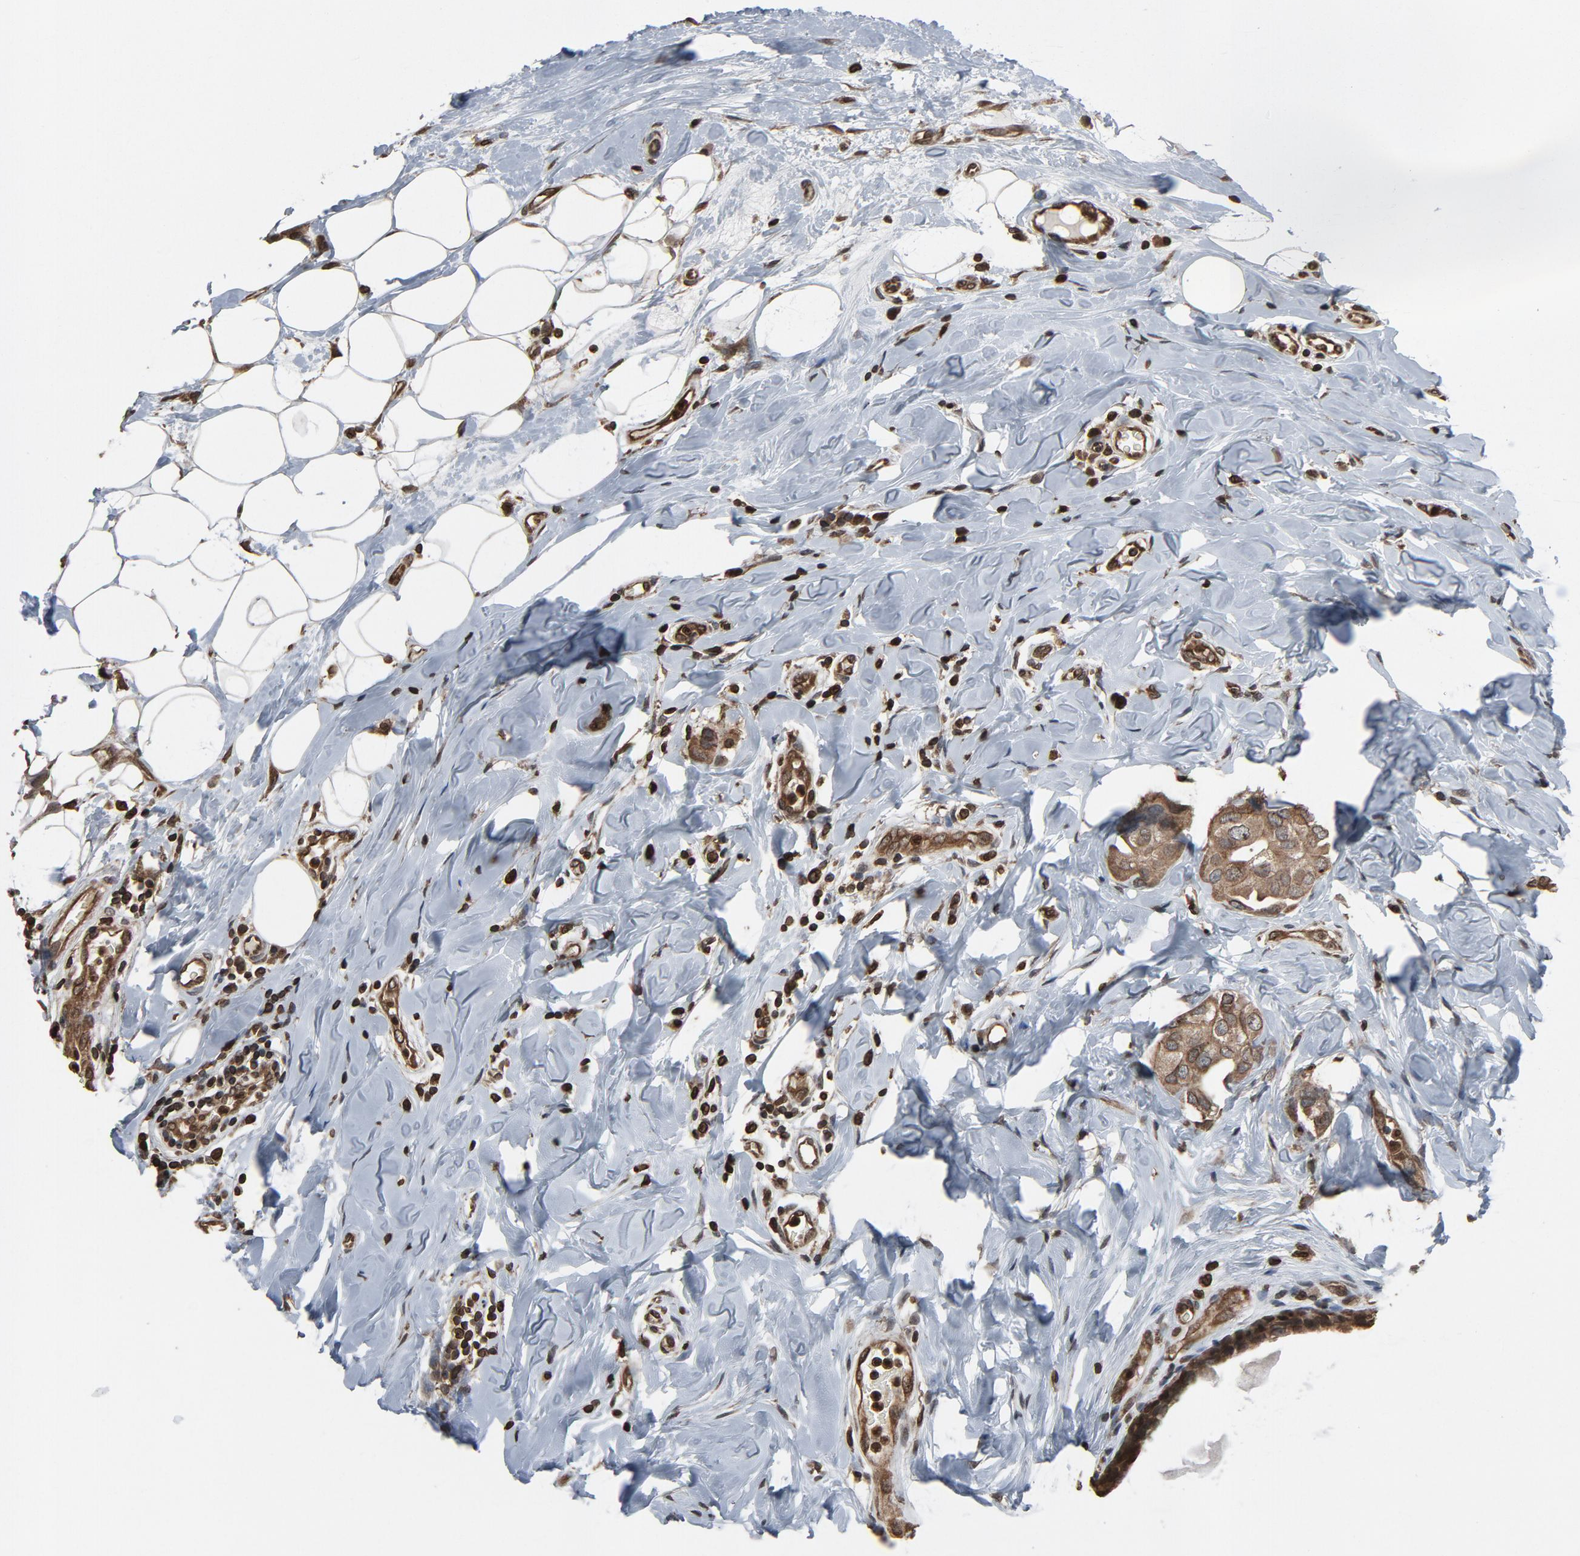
{"staining": {"intensity": "moderate", "quantity": ">75%", "location": "cytoplasmic/membranous,nuclear"}, "tissue": "breast cancer", "cell_type": "Tumor cells", "image_type": "cancer", "snomed": [{"axis": "morphology", "description": "Duct carcinoma"}, {"axis": "topography", "description": "Breast"}], "caption": "Immunohistochemistry (DAB (3,3'-diaminobenzidine)) staining of breast intraductal carcinoma exhibits moderate cytoplasmic/membranous and nuclear protein staining in about >75% of tumor cells.", "gene": "UBE2D1", "patient": {"sex": "female", "age": 40}}